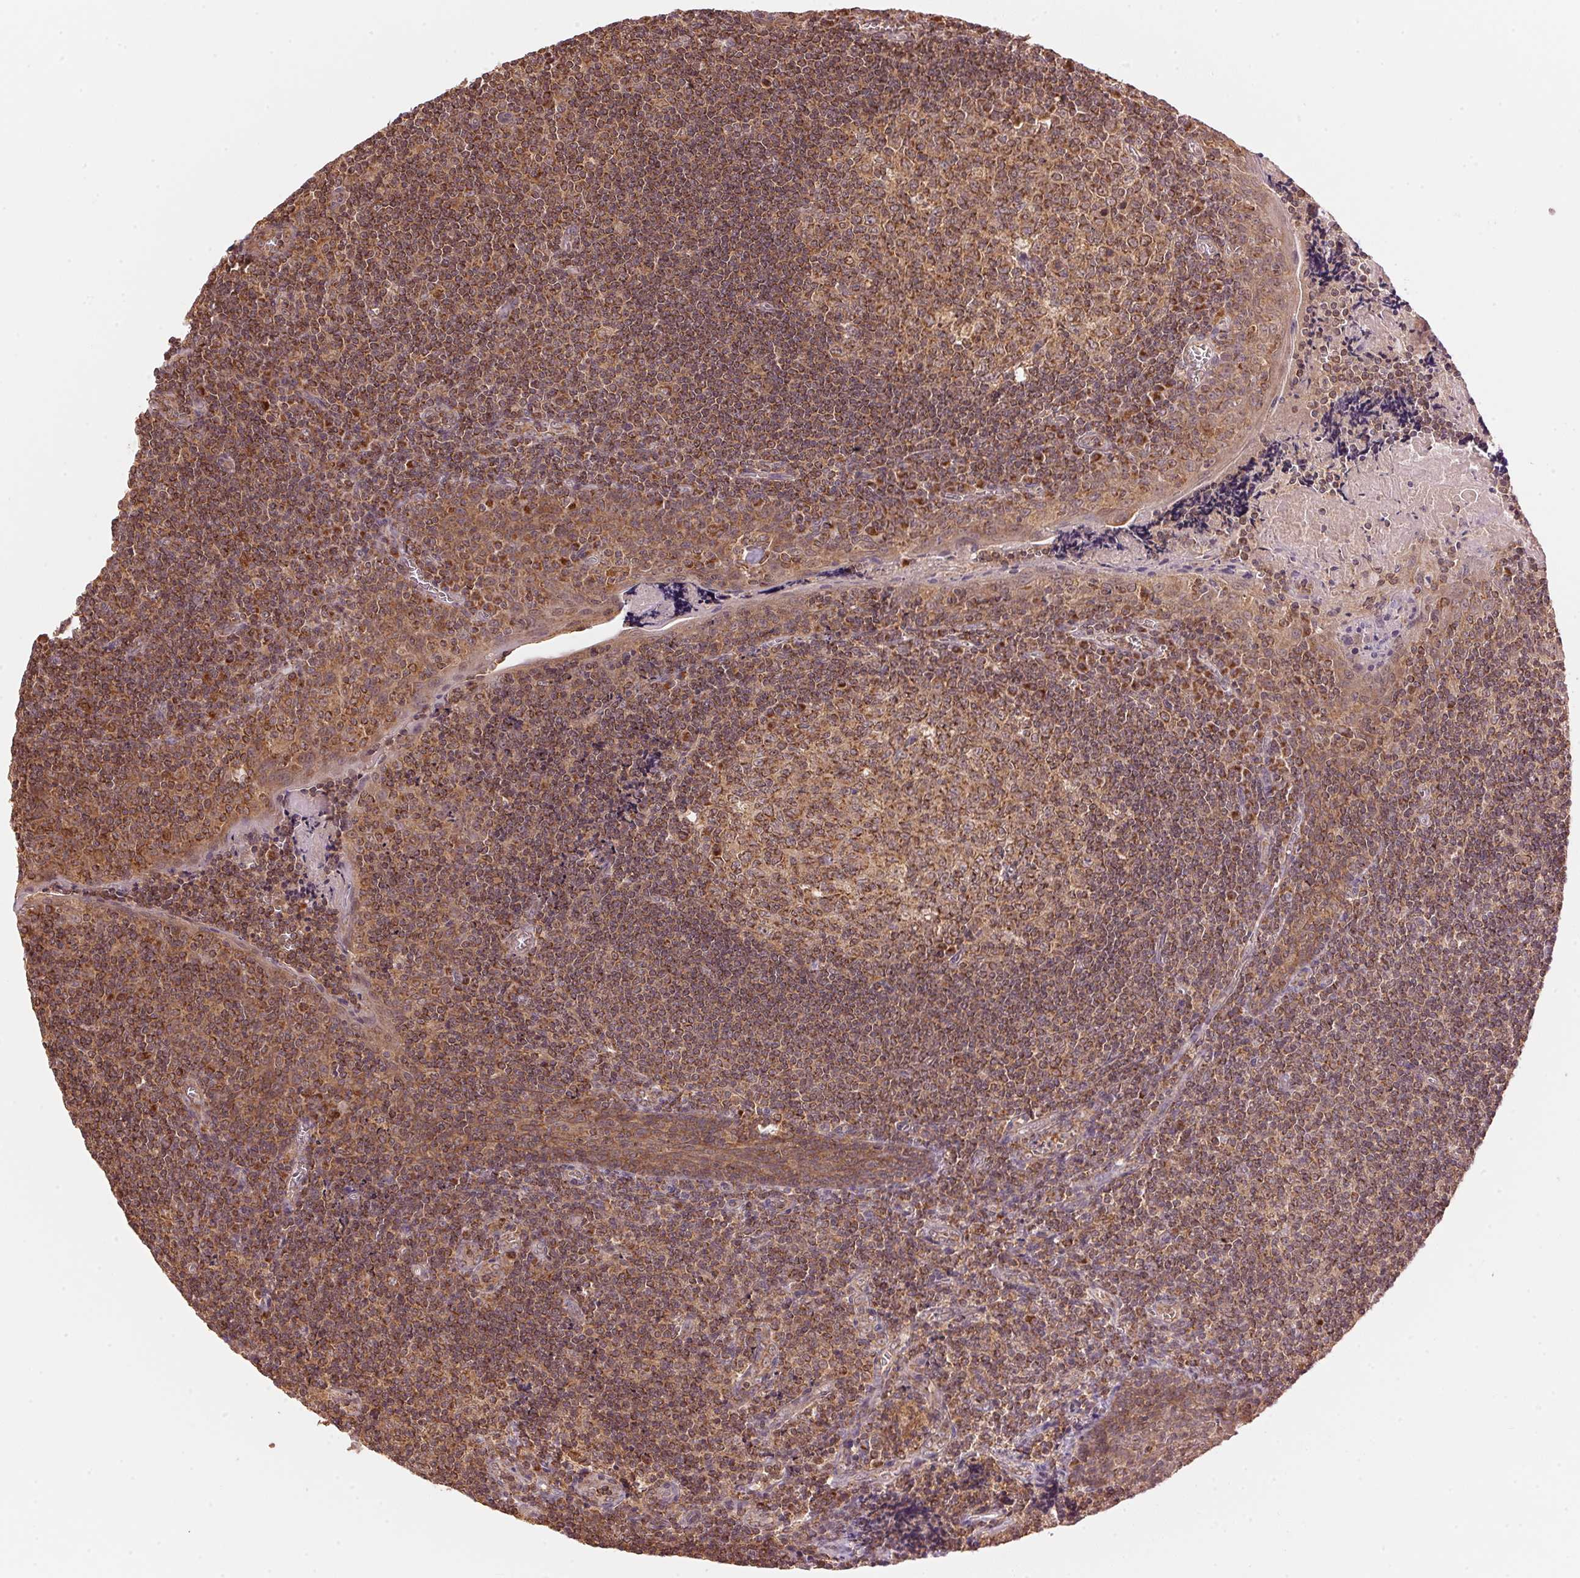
{"staining": {"intensity": "moderate", "quantity": ">75%", "location": "cytoplasmic/membranous"}, "tissue": "tonsil", "cell_type": "Germinal center cells", "image_type": "normal", "snomed": [{"axis": "morphology", "description": "Normal tissue, NOS"}, {"axis": "morphology", "description": "Inflammation, NOS"}, {"axis": "topography", "description": "Tonsil"}], "caption": "Normal tonsil demonstrates moderate cytoplasmic/membranous expression in approximately >75% of germinal center cells, visualized by immunohistochemistry. The staining is performed using DAB brown chromogen to label protein expression. The nuclei are counter-stained blue using hematoxylin.", "gene": "ARHGAP6", "patient": {"sex": "female", "age": 31}}